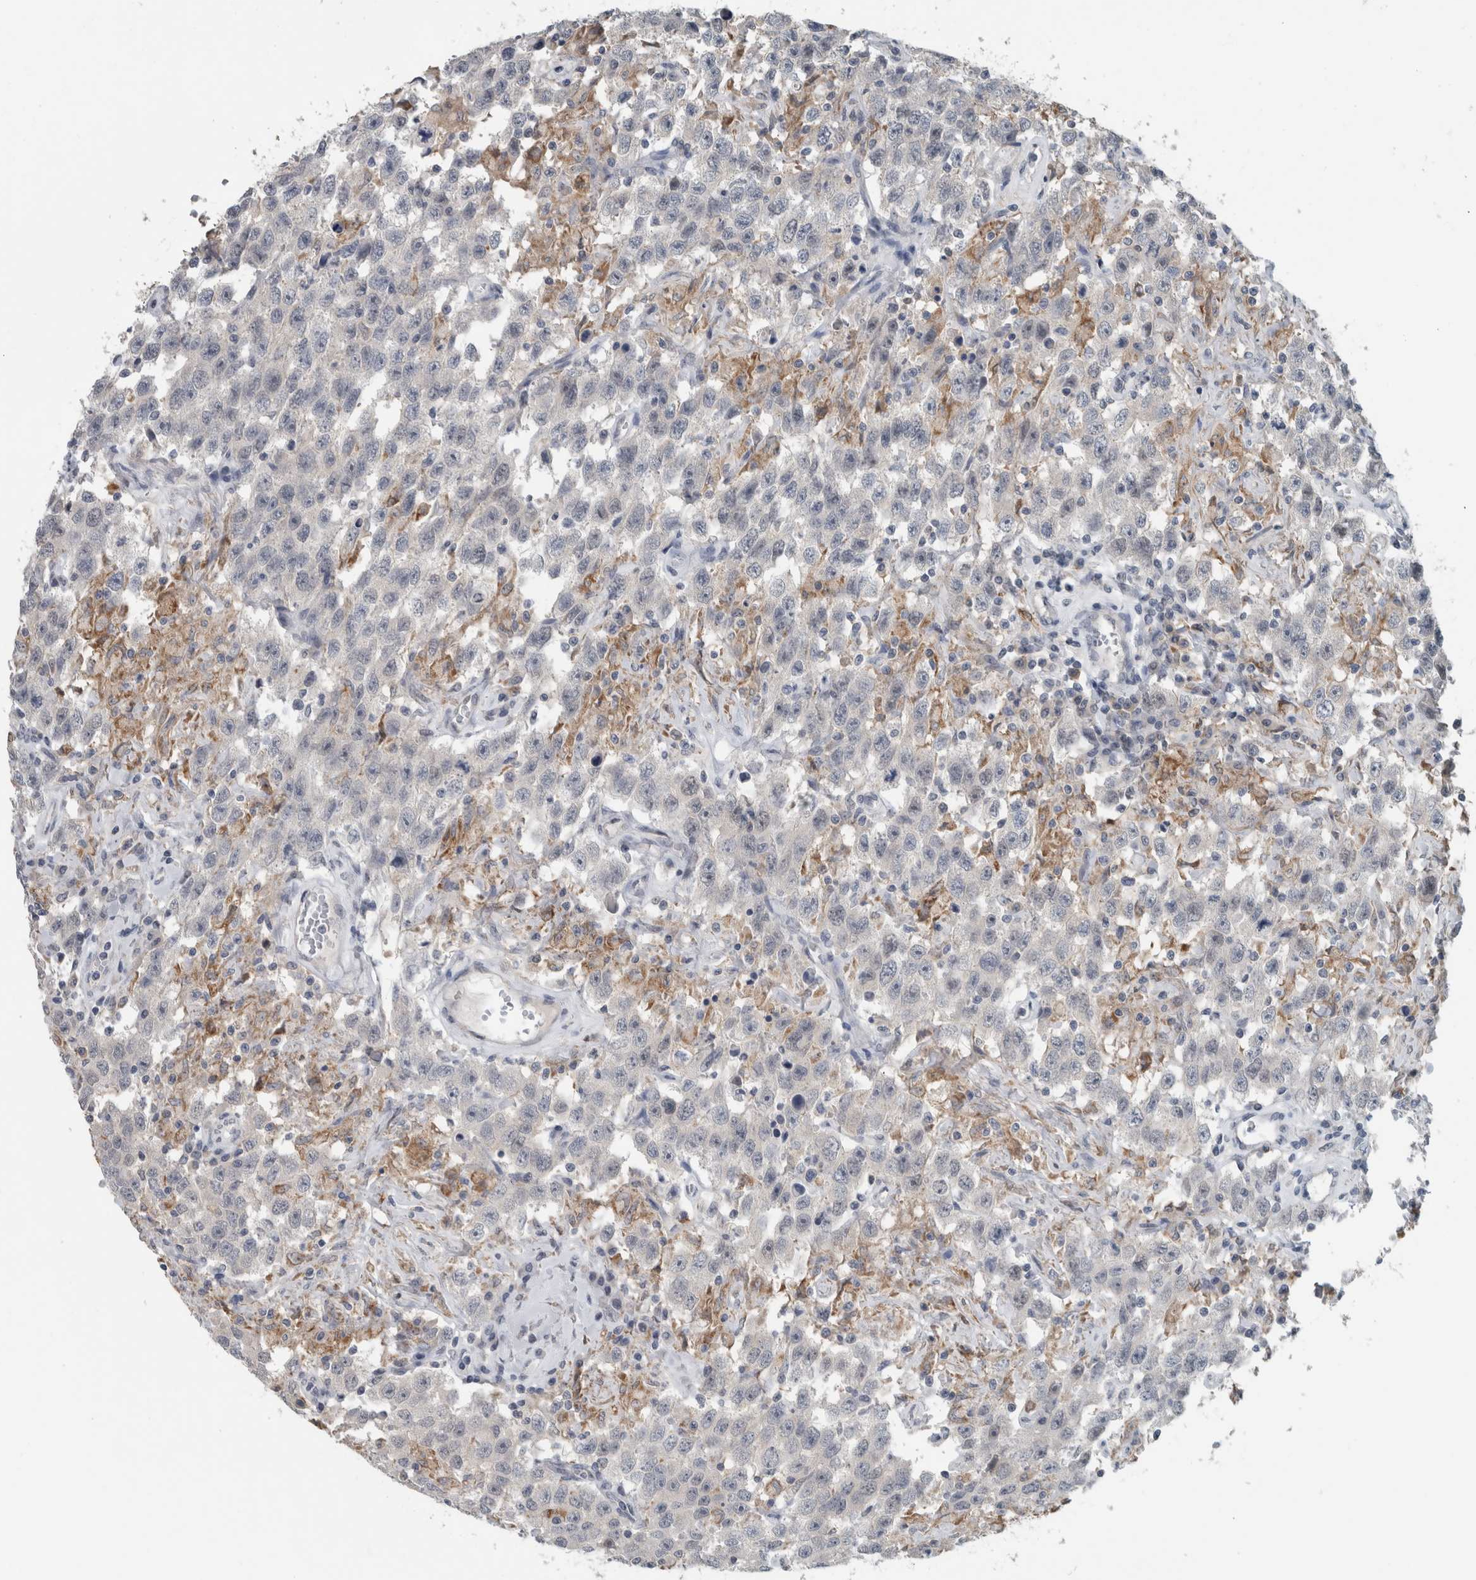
{"staining": {"intensity": "negative", "quantity": "none", "location": "none"}, "tissue": "testis cancer", "cell_type": "Tumor cells", "image_type": "cancer", "snomed": [{"axis": "morphology", "description": "Seminoma, NOS"}, {"axis": "topography", "description": "Testis"}], "caption": "This is an IHC micrograph of human testis cancer. There is no expression in tumor cells.", "gene": "ACSF2", "patient": {"sex": "male", "age": 41}}